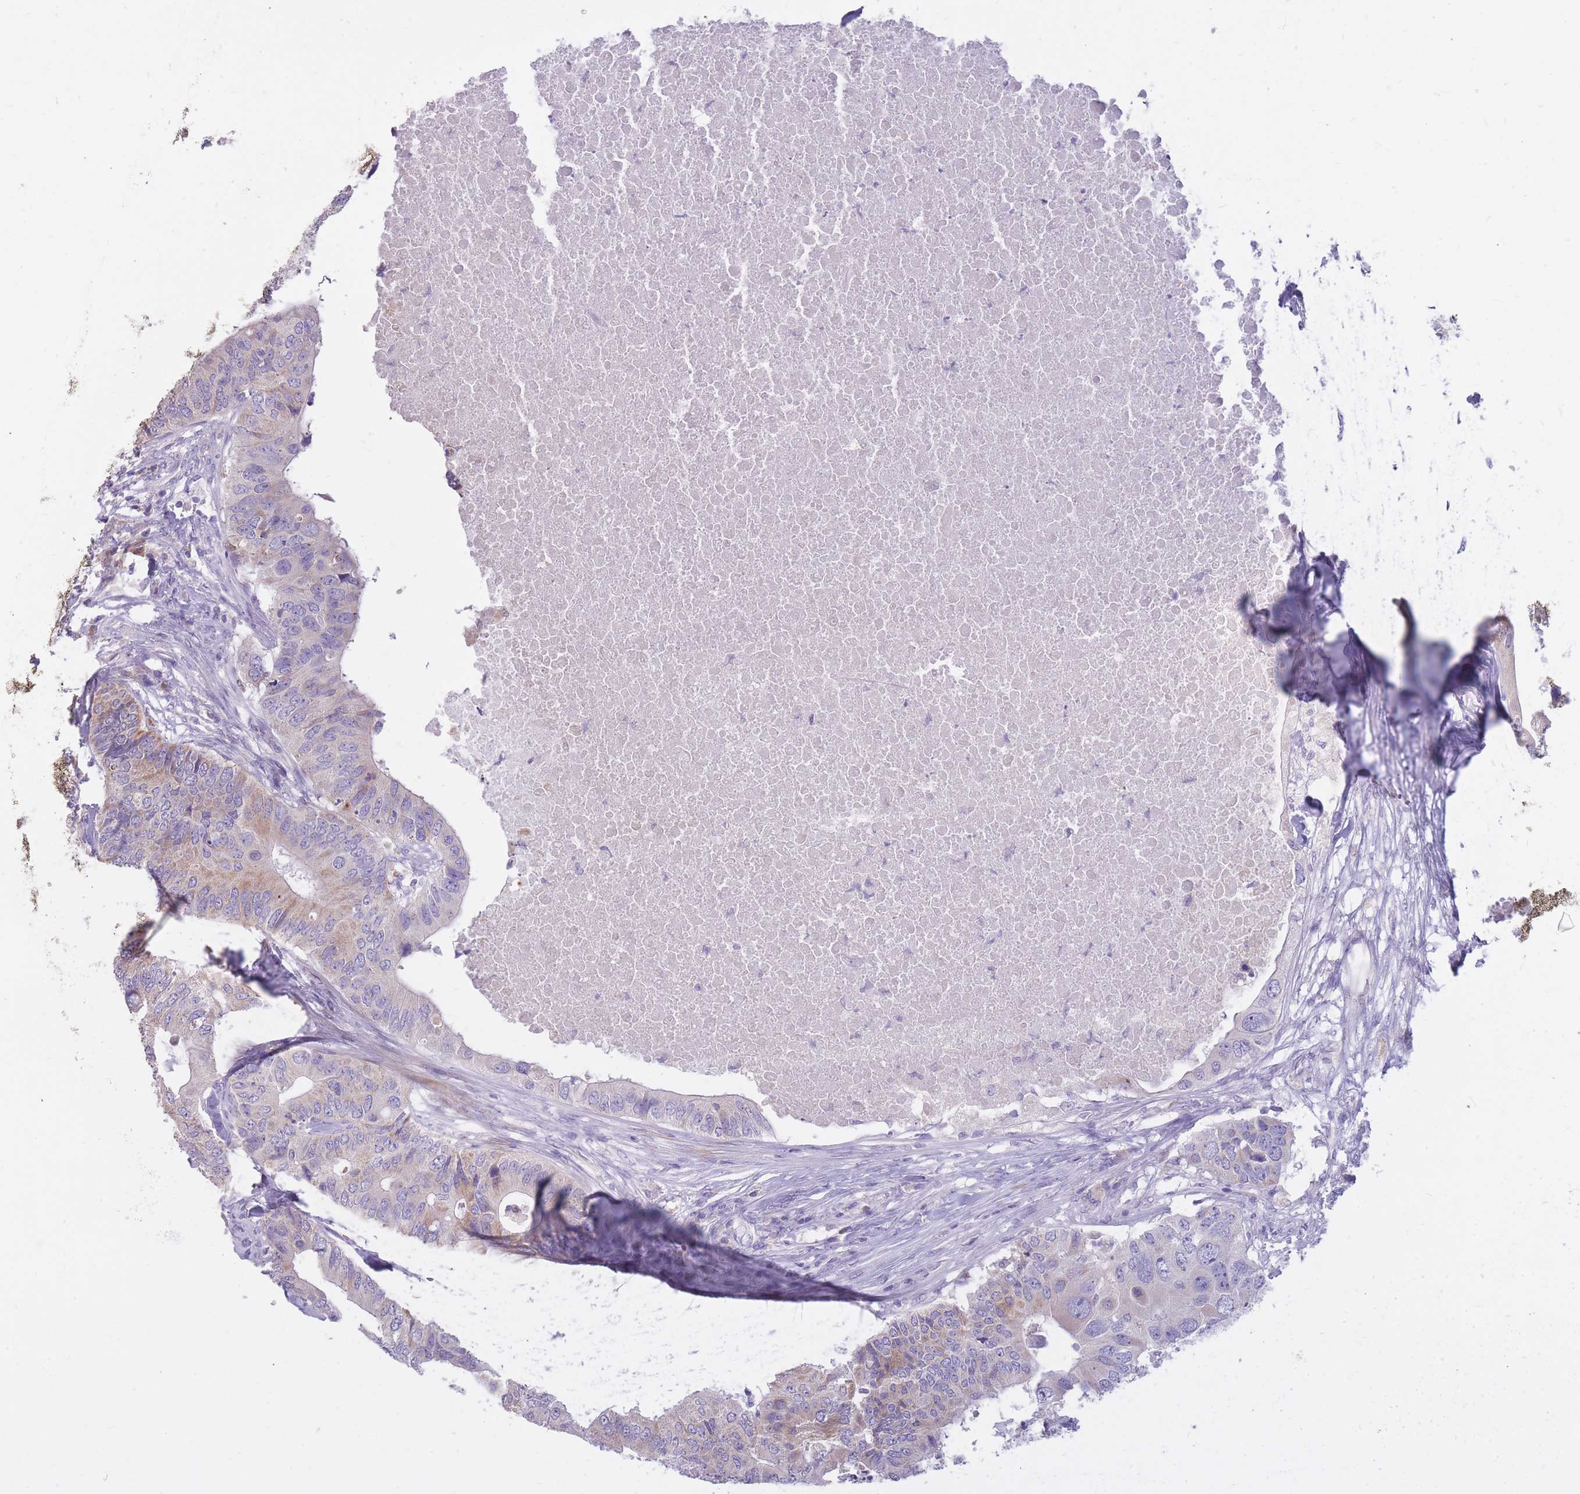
{"staining": {"intensity": "weak", "quantity": "25%-75%", "location": "cytoplasmic/membranous"}, "tissue": "colorectal cancer", "cell_type": "Tumor cells", "image_type": "cancer", "snomed": [{"axis": "morphology", "description": "Adenocarcinoma, NOS"}, {"axis": "topography", "description": "Colon"}], "caption": "A high-resolution image shows immunohistochemistry (IHC) staining of colorectal cancer (adenocarcinoma), which exhibits weak cytoplasmic/membranous expression in approximately 25%-75% of tumor cells. The staining was performed using DAB (3,3'-diaminobenzidine), with brown indicating positive protein expression. Nuclei are stained blue with hematoxylin.", "gene": "RNF170", "patient": {"sex": "male", "age": 71}}